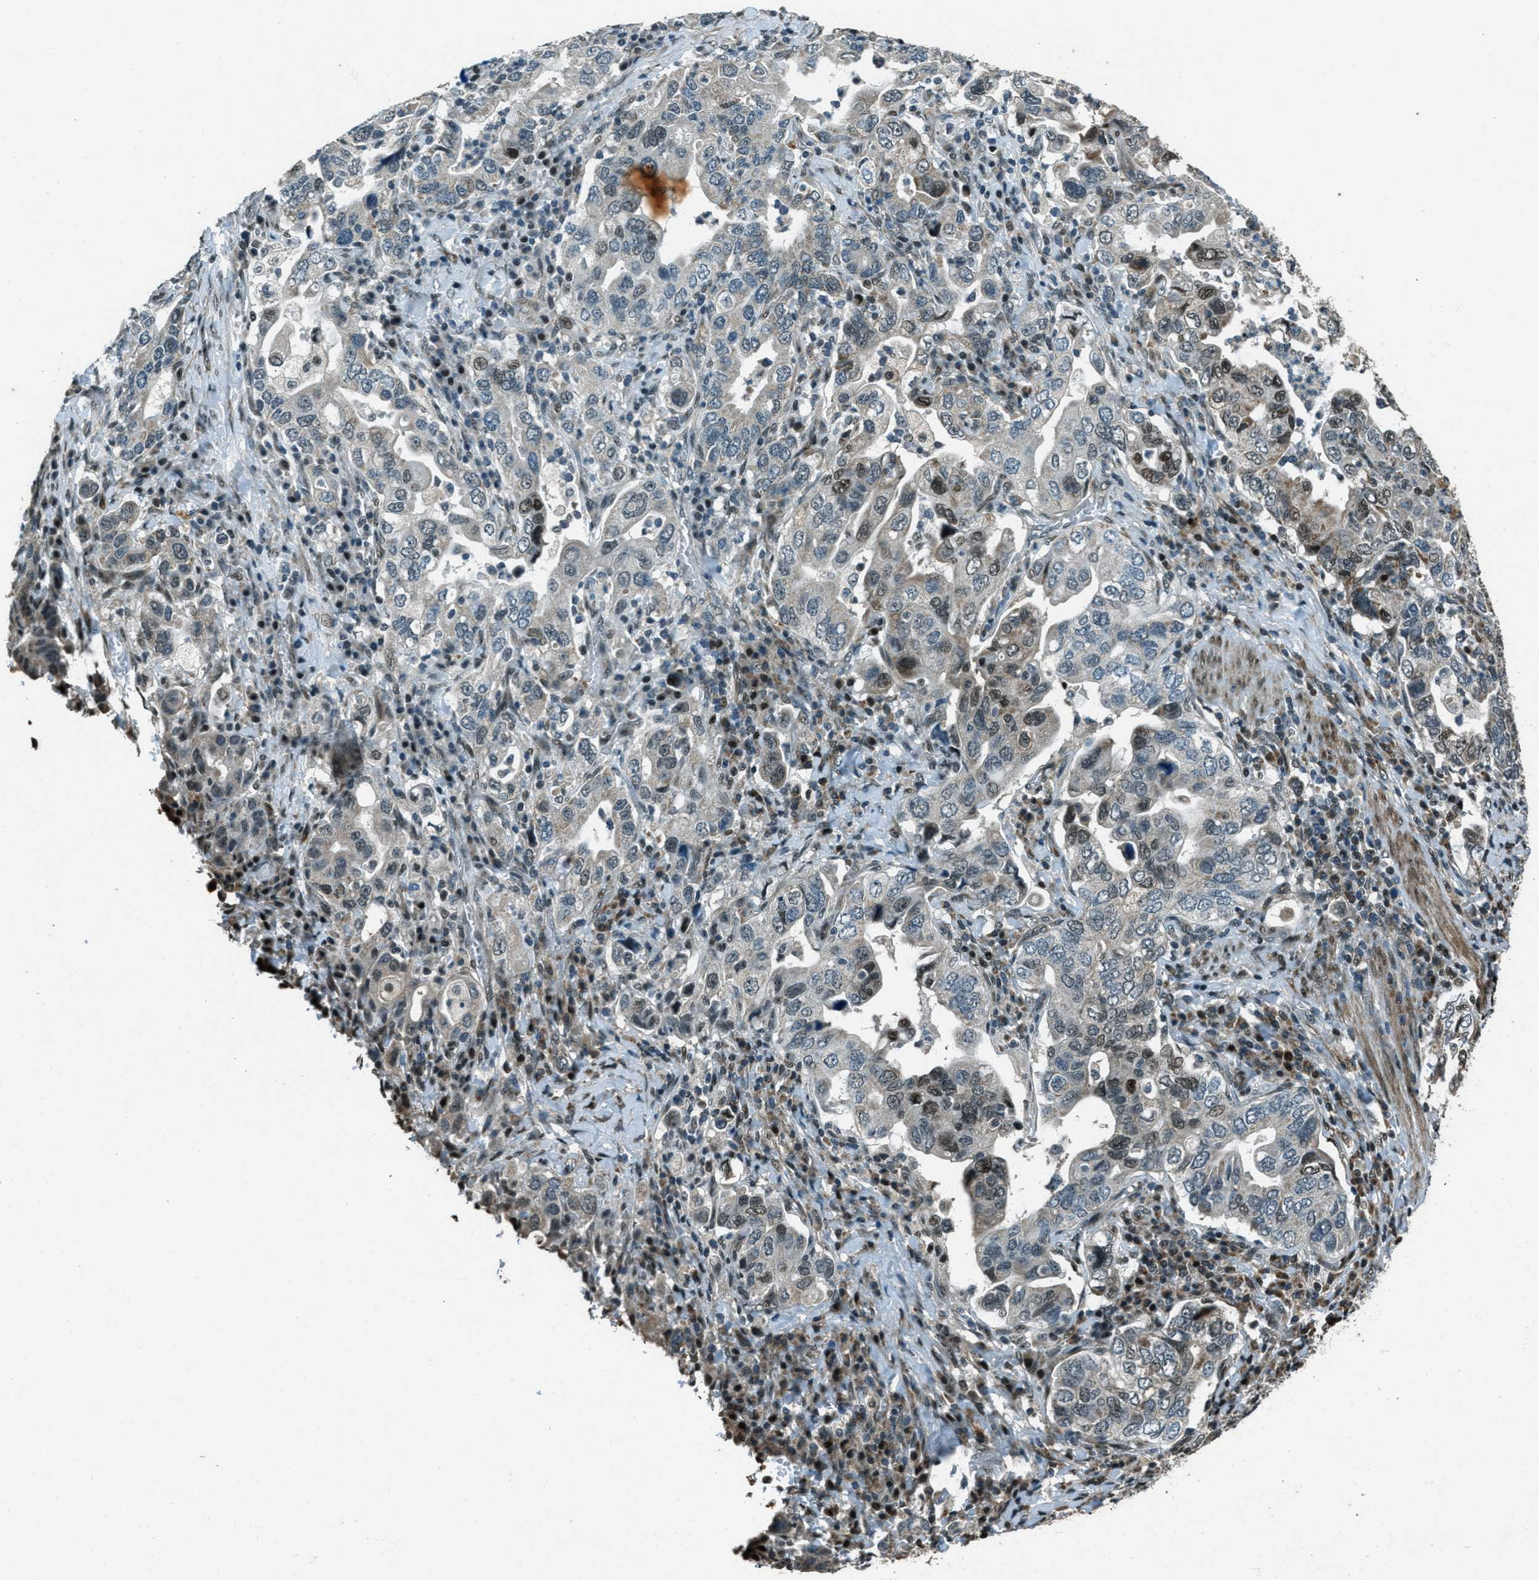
{"staining": {"intensity": "moderate", "quantity": "<25%", "location": "cytoplasmic/membranous,nuclear"}, "tissue": "stomach cancer", "cell_type": "Tumor cells", "image_type": "cancer", "snomed": [{"axis": "morphology", "description": "Adenocarcinoma, NOS"}, {"axis": "topography", "description": "Stomach, upper"}], "caption": "An immunohistochemistry (IHC) histopathology image of neoplastic tissue is shown. Protein staining in brown shows moderate cytoplasmic/membranous and nuclear positivity in adenocarcinoma (stomach) within tumor cells. (DAB (3,3'-diaminobenzidine) = brown stain, brightfield microscopy at high magnification).", "gene": "TARDBP", "patient": {"sex": "male", "age": 62}}